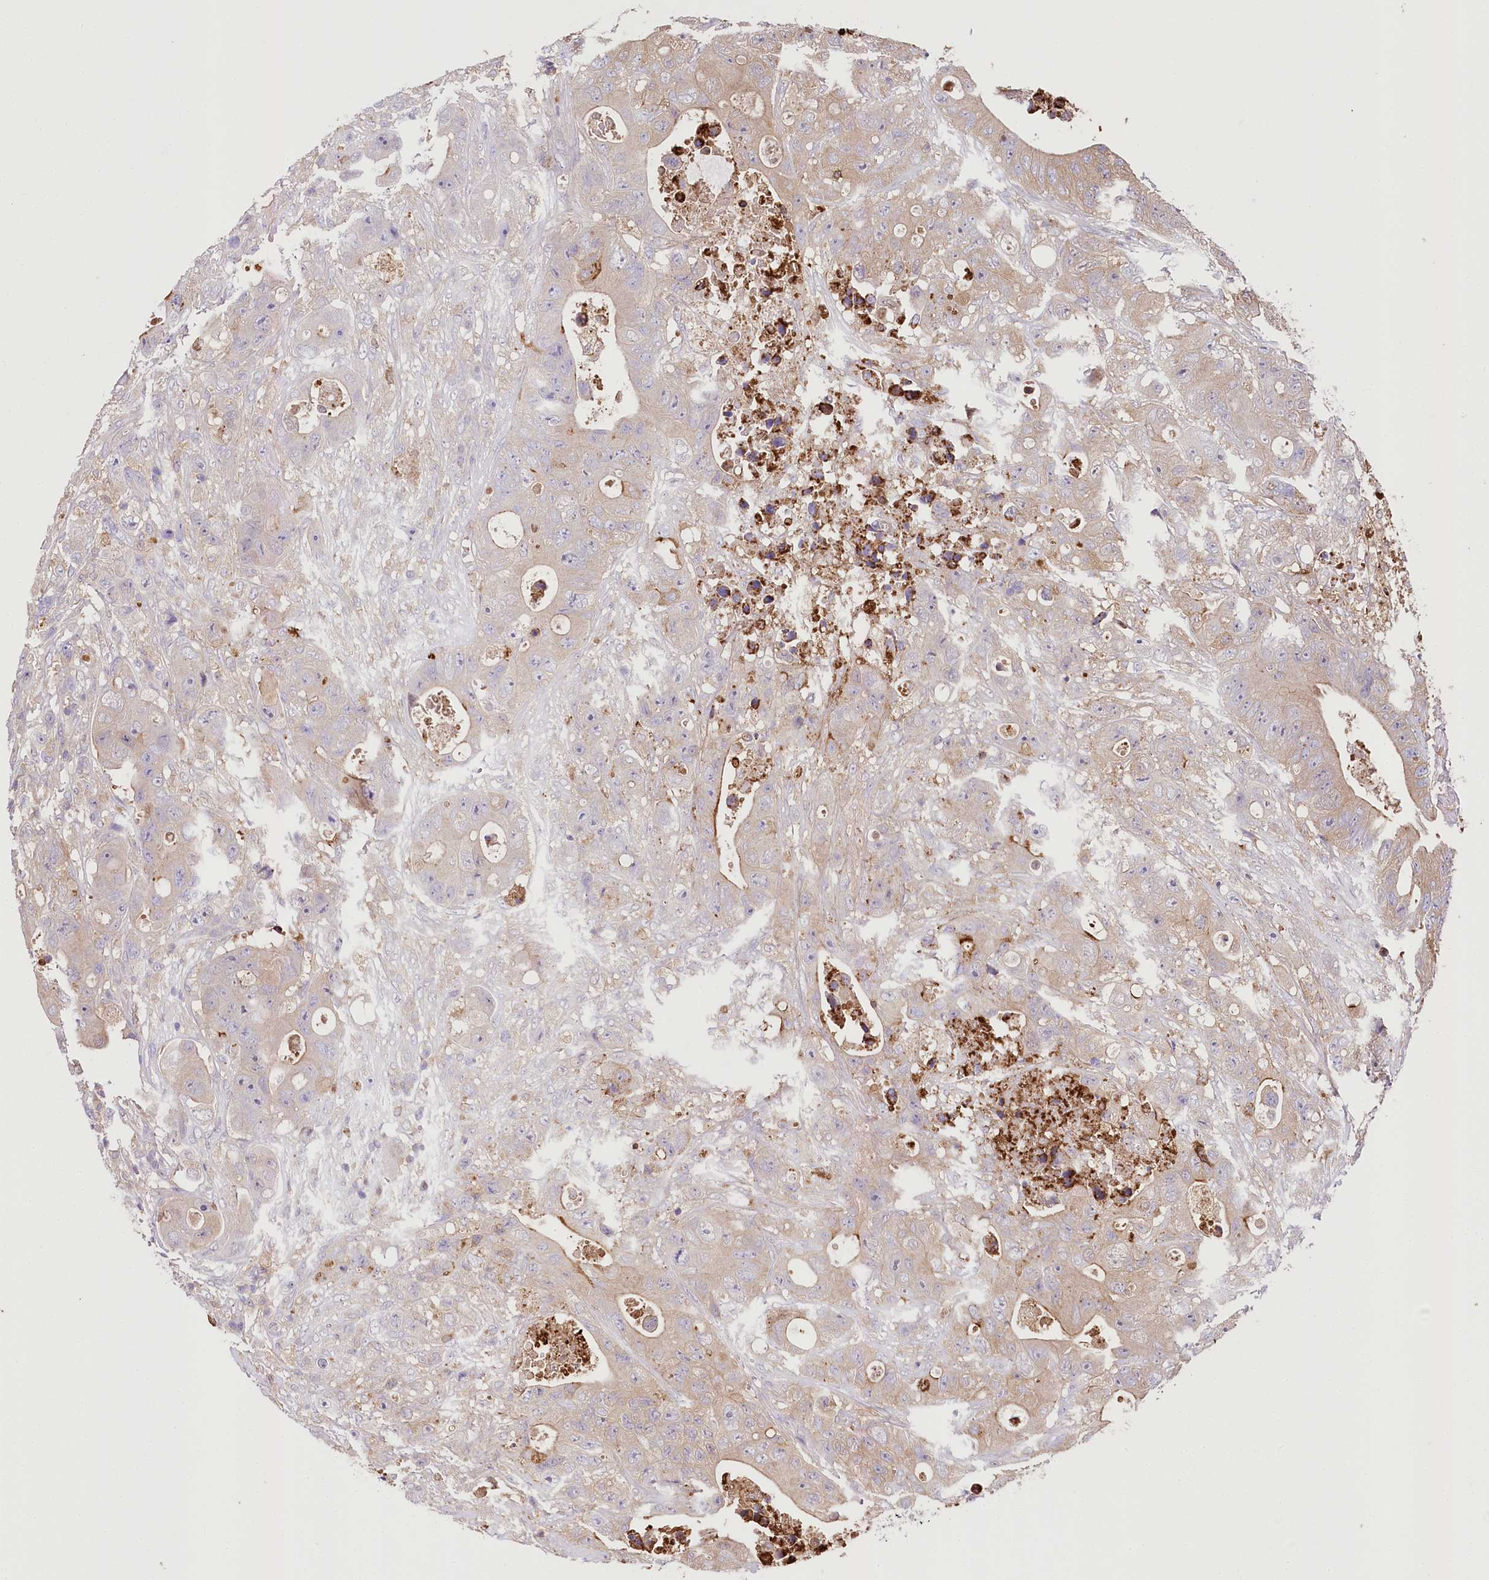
{"staining": {"intensity": "weak", "quantity": "25%-75%", "location": "cytoplasmic/membranous"}, "tissue": "colorectal cancer", "cell_type": "Tumor cells", "image_type": "cancer", "snomed": [{"axis": "morphology", "description": "Adenocarcinoma, NOS"}, {"axis": "topography", "description": "Colon"}], "caption": "A micrograph of human adenocarcinoma (colorectal) stained for a protein shows weak cytoplasmic/membranous brown staining in tumor cells.", "gene": "UGP2", "patient": {"sex": "female", "age": 46}}